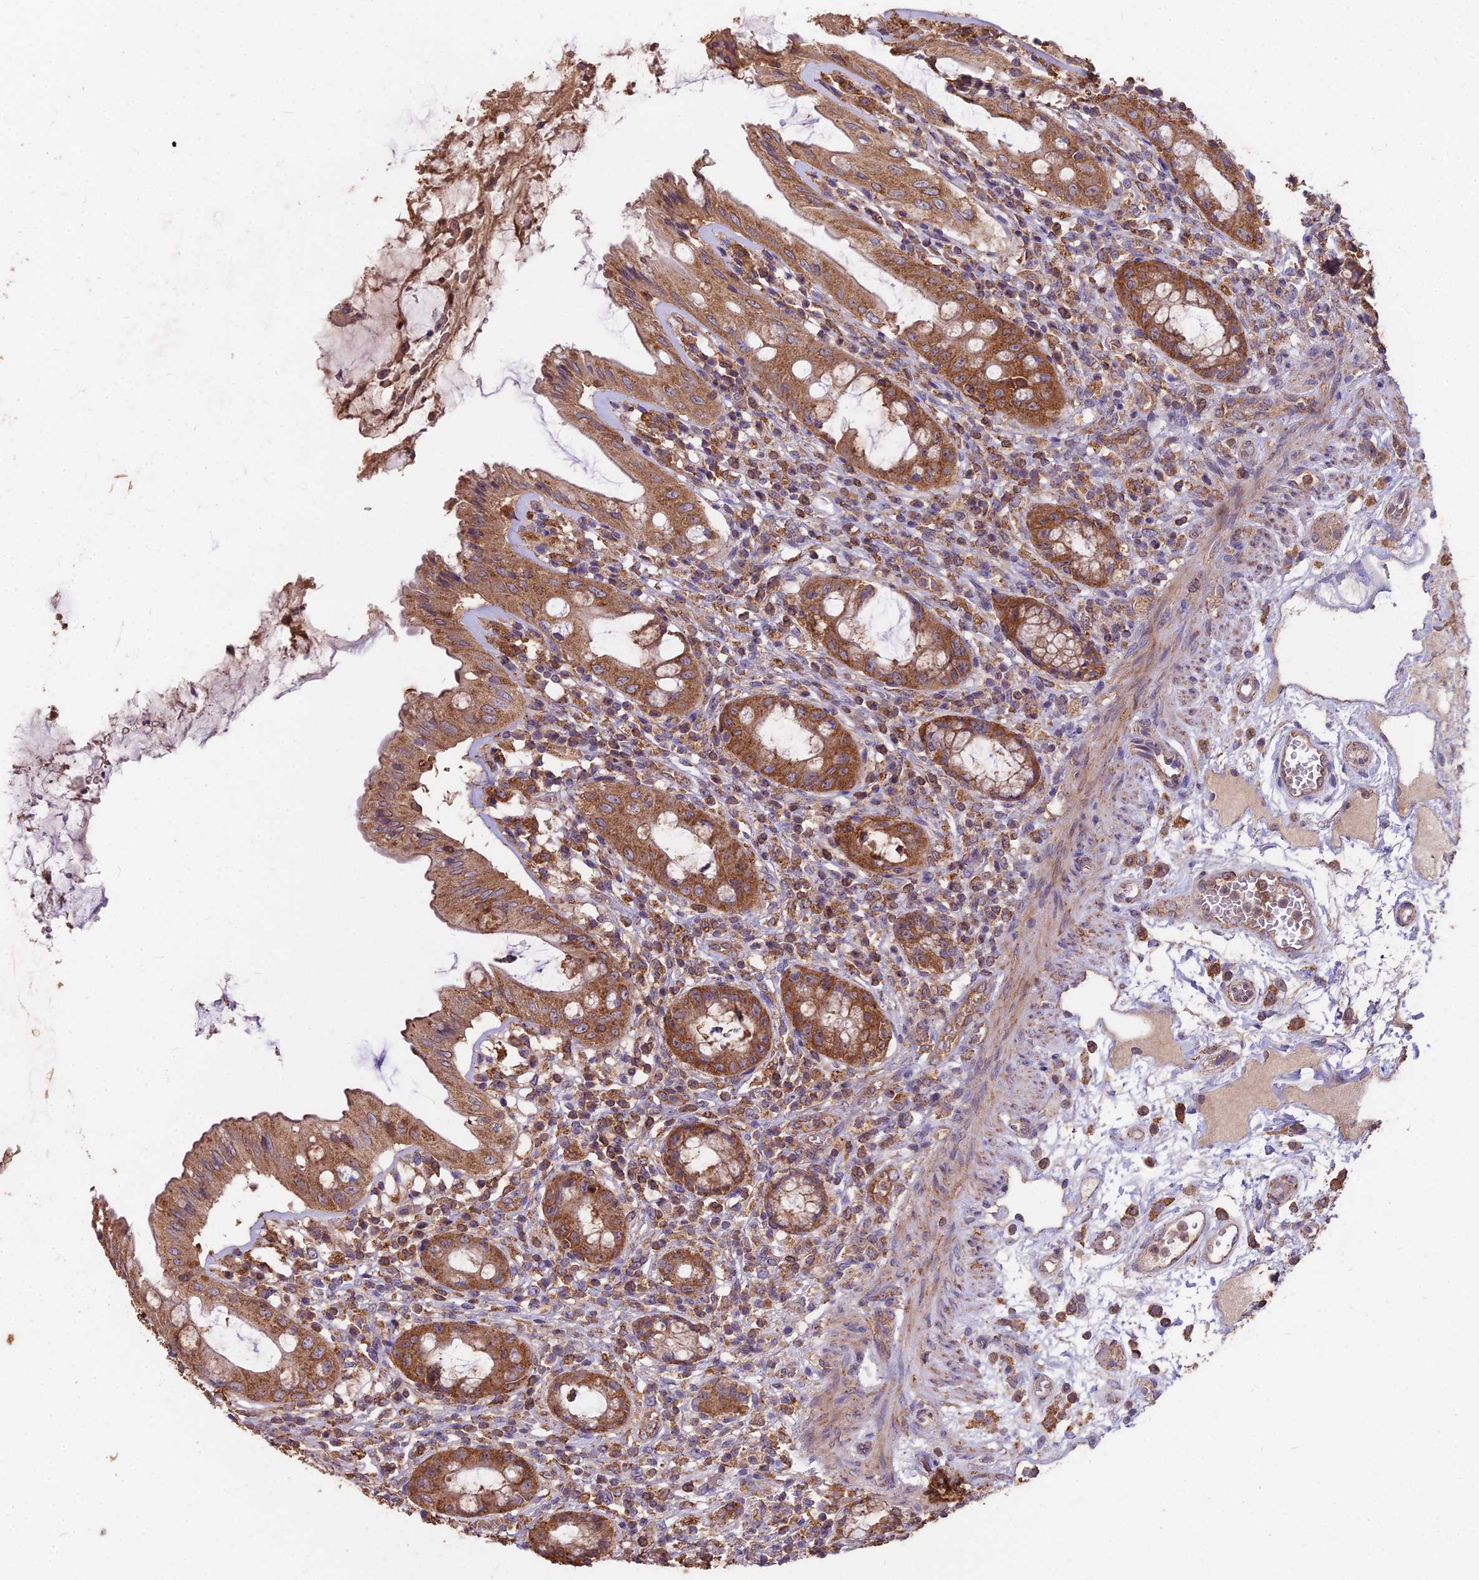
{"staining": {"intensity": "moderate", "quantity": ">75%", "location": "cytoplasmic/membranous"}, "tissue": "rectum", "cell_type": "Glandular cells", "image_type": "normal", "snomed": [{"axis": "morphology", "description": "Normal tissue, NOS"}, {"axis": "topography", "description": "Rectum"}], "caption": "Immunohistochemical staining of unremarkable rectum shows moderate cytoplasmic/membranous protein positivity in about >75% of glandular cells.", "gene": "CEMIP2", "patient": {"sex": "female", "age": 57}}